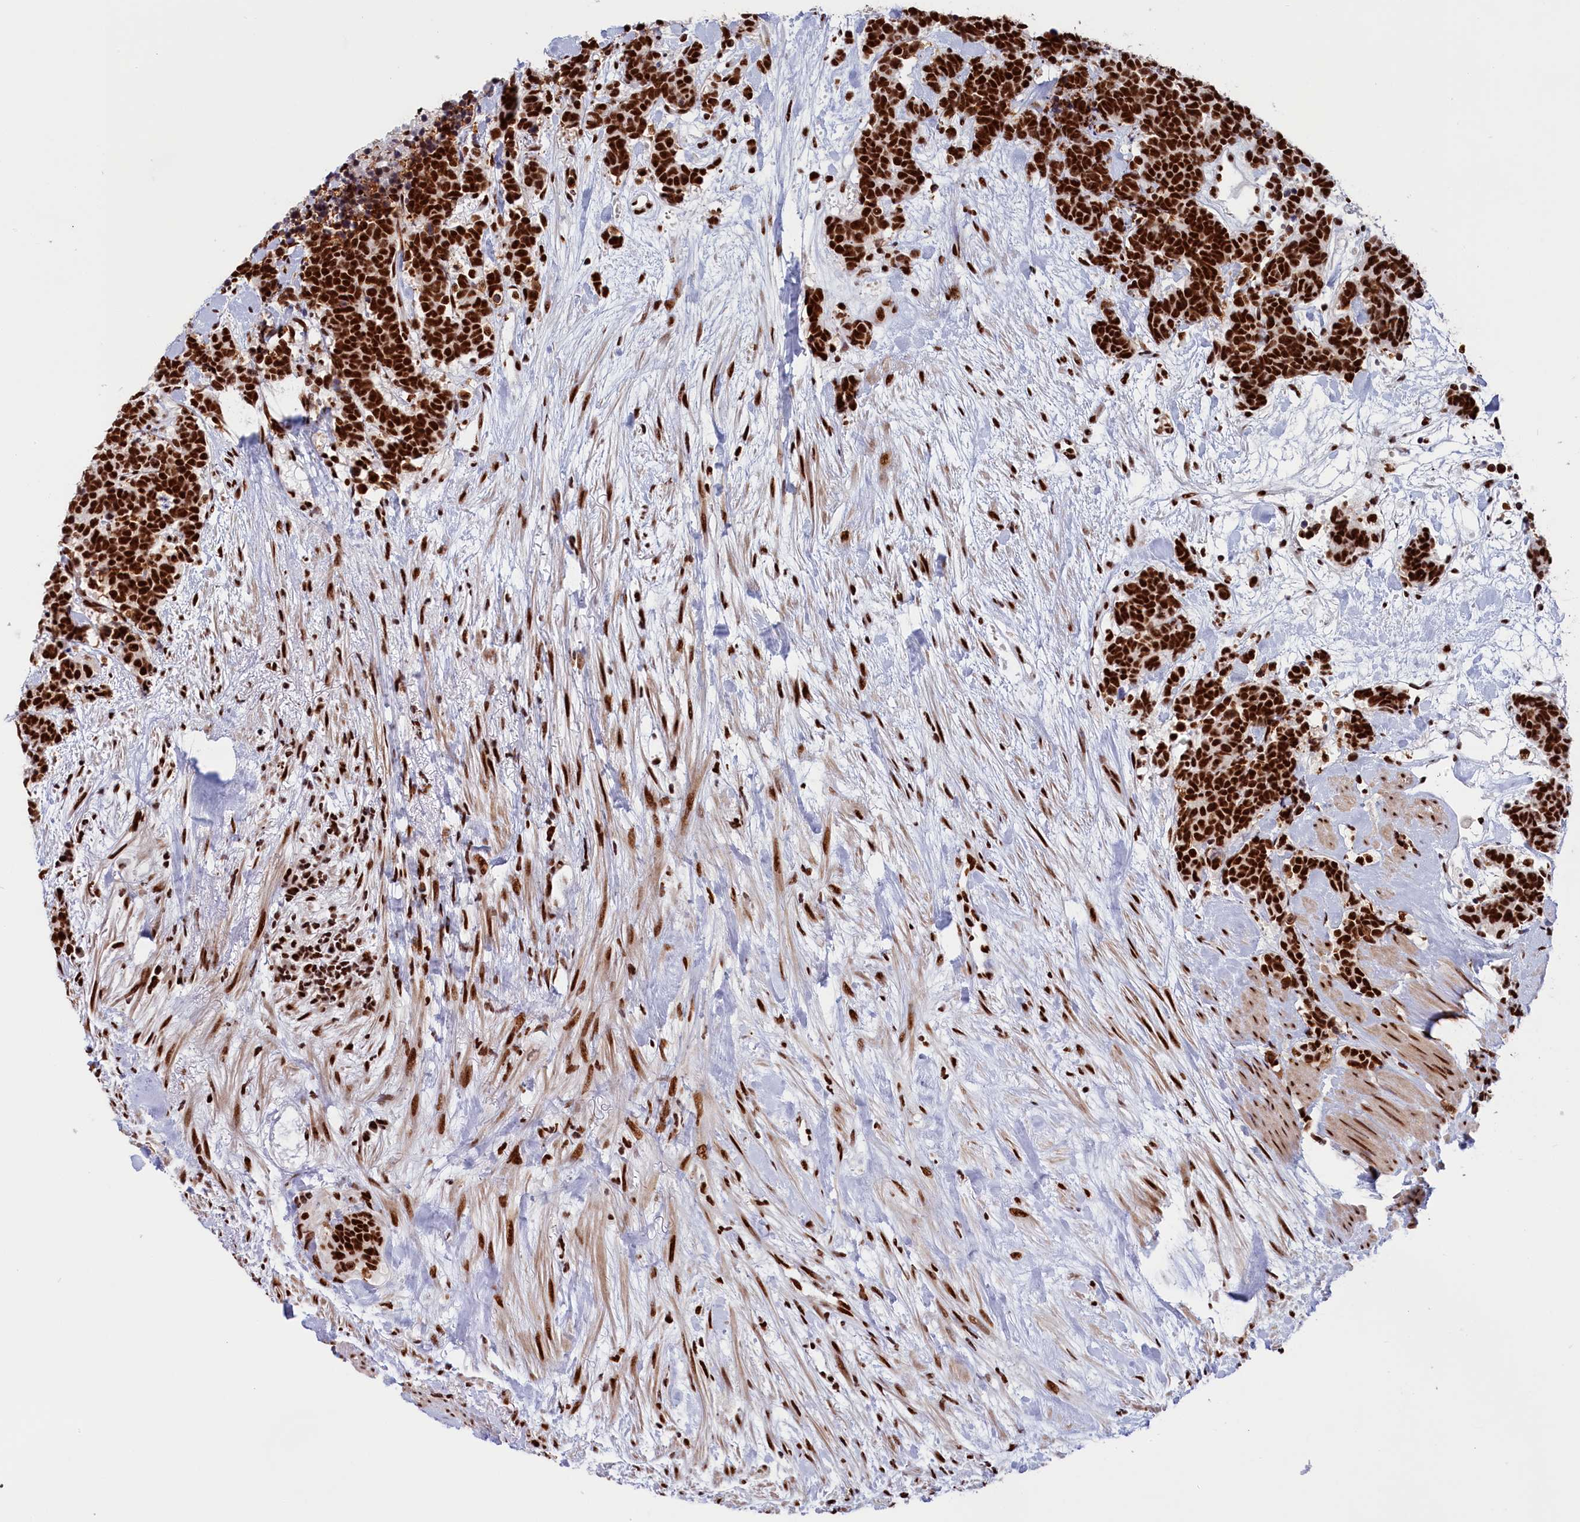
{"staining": {"intensity": "strong", "quantity": ">75%", "location": "nuclear"}, "tissue": "carcinoid", "cell_type": "Tumor cells", "image_type": "cancer", "snomed": [{"axis": "morphology", "description": "Carcinoma, NOS"}, {"axis": "morphology", "description": "Carcinoid, malignant, NOS"}, {"axis": "topography", "description": "Prostate"}], "caption": "DAB immunohistochemical staining of human carcinoid displays strong nuclear protein positivity in approximately >75% of tumor cells. The staining is performed using DAB (3,3'-diaminobenzidine) brown chromogen to label protein expression. The nuclei are counter-stained blue using hematoxylin.", "gene": "SNRNP70", "patient": {"sex": "male", "age": 57}}